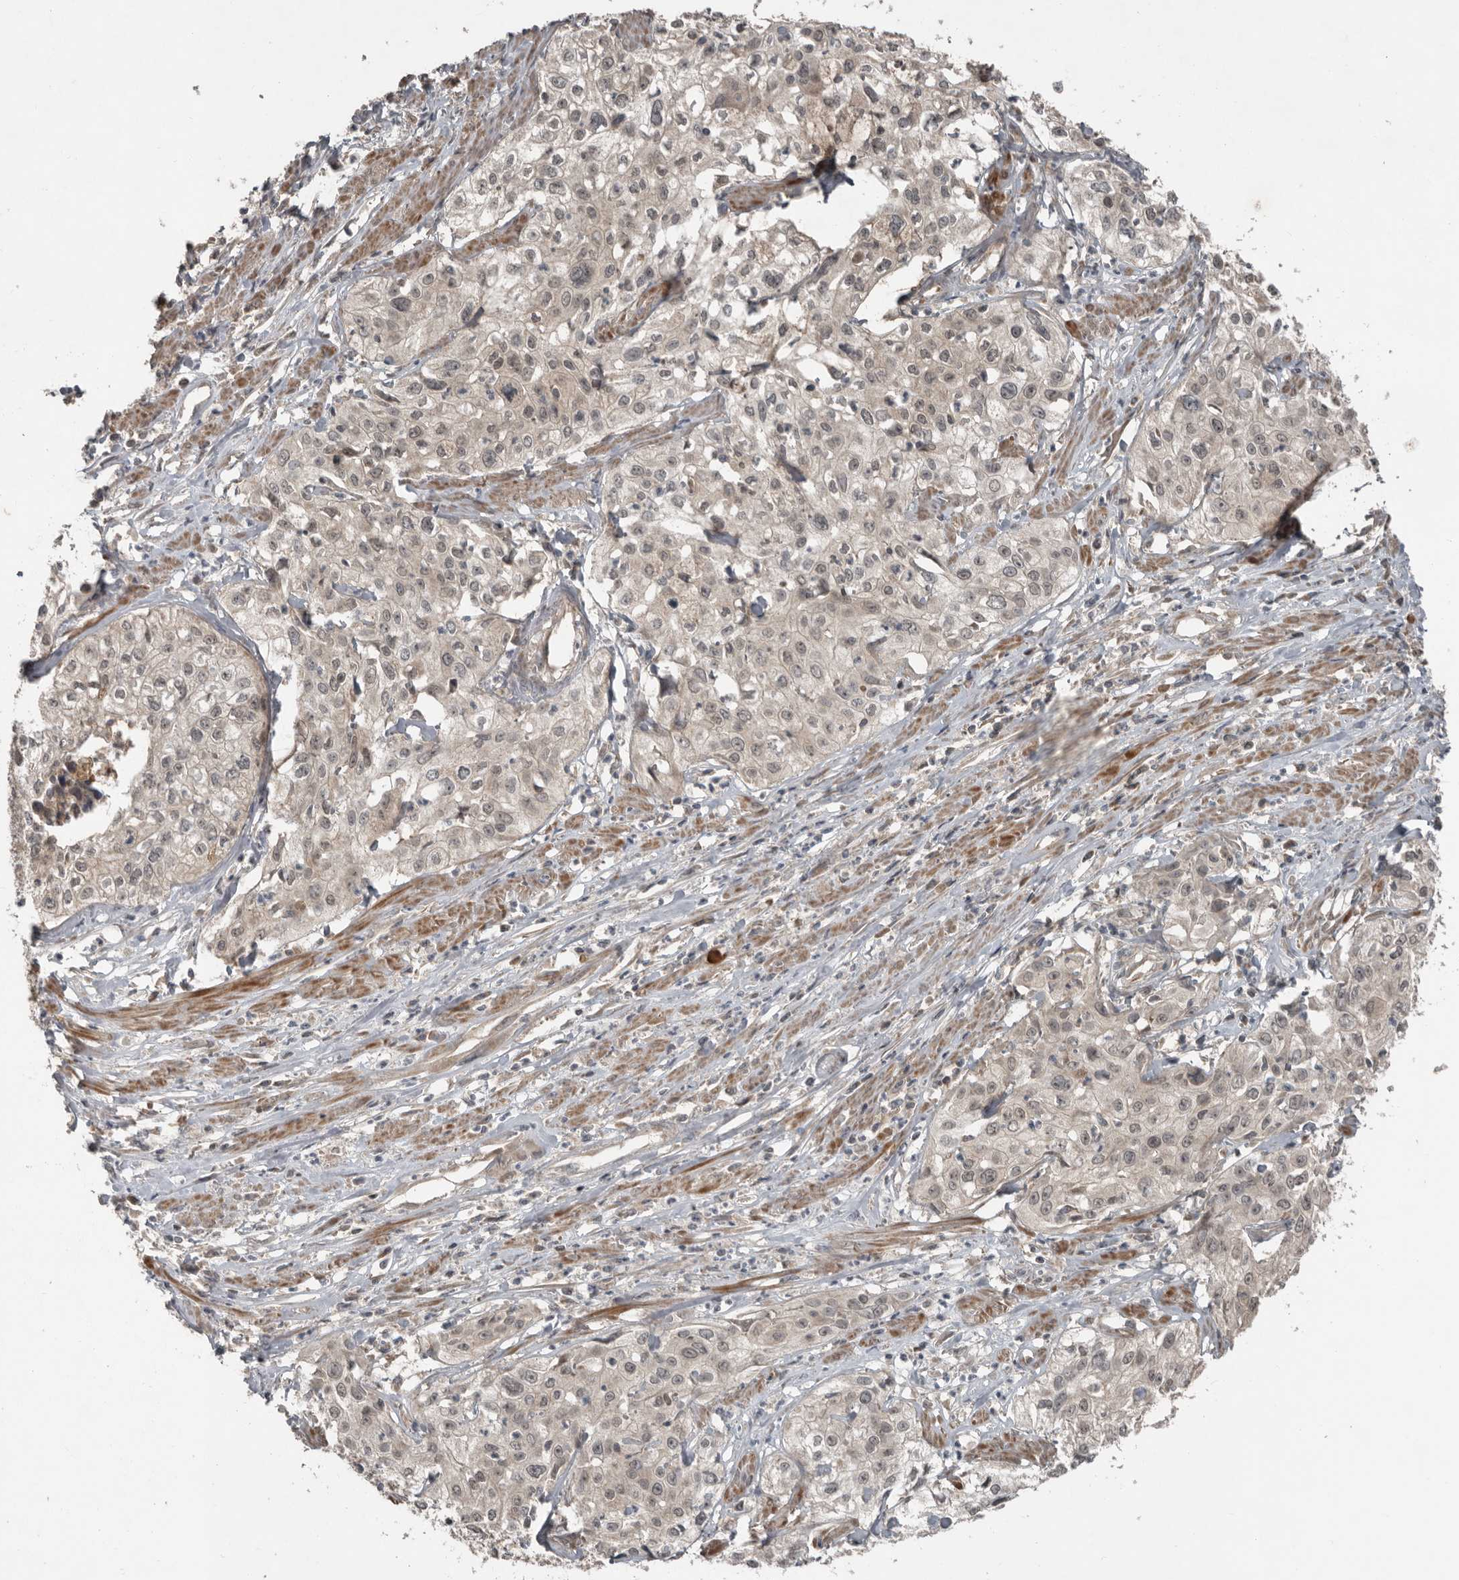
{"staining": {"intensity": "weak", "quantity": "<25%", "location": "cytoplasmic/membranous"}, "tissue": "cervical cancer", "cell_type": "Tumor cells", "image_type": "cancer", "snomed": [{"axis": "morphology", "description": "Squamous cell carcinoma, NOS"}, {"axis": "topography", "description": "Cervix"}], "caption": "Squamous cell carcinoma (cervical) was stained to show a protein in brown. There is no significant expression in tumor cells.", "gene": "SLC6A7", "patient": {"sex": "female", "age": 31}}